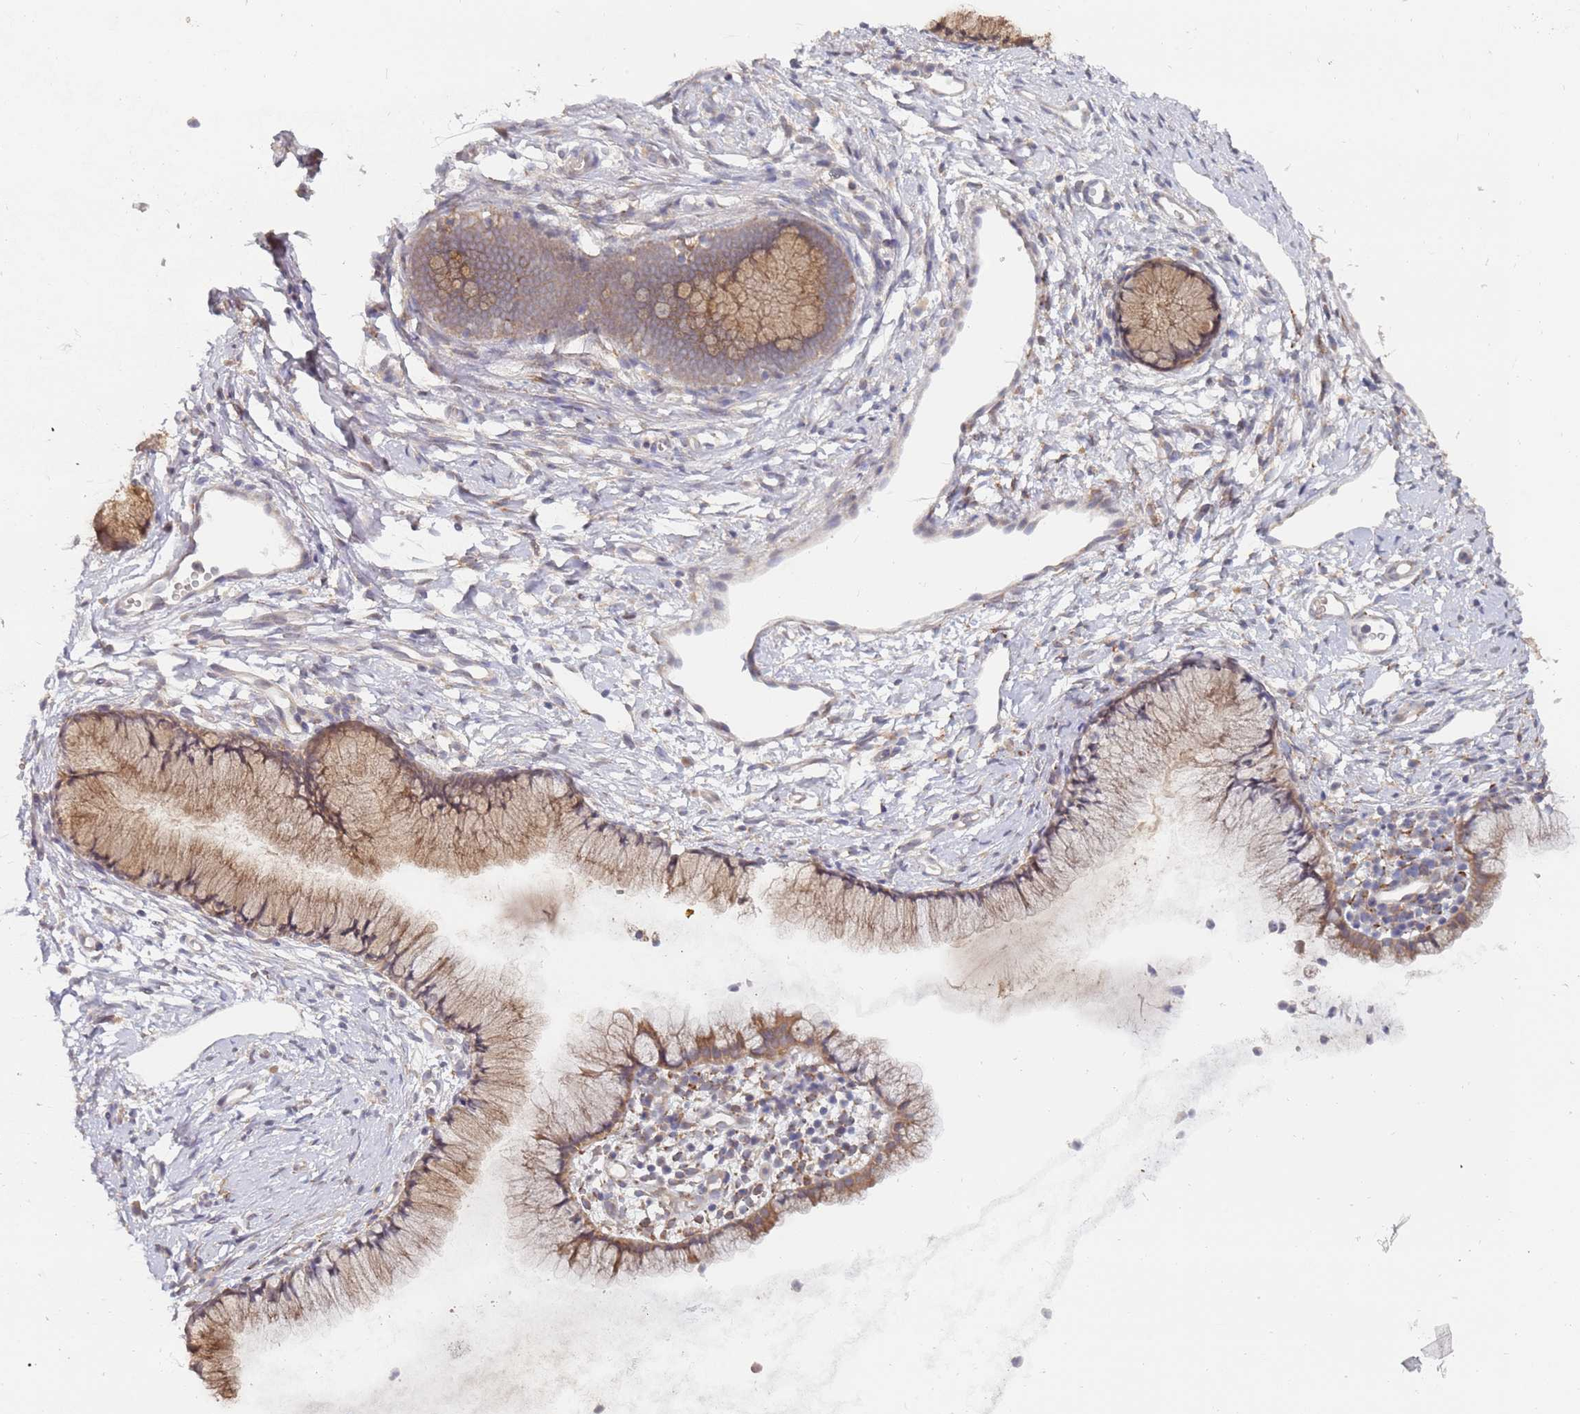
{"staining": {"intensity": "weak", "quantity": ">75%", "location": "cytoplasmic/membranous"}, "tissue": "cervix", "cell_type": "Glandular cells", "image_type": "normal", "snomed": [{"axis": "morphology", "description": "Normal tissue, NOS"}, {"axis": "topography", "description": "Cervix"}], "caption": "Immunohistochemistry (IHC) (DAB (3,3'-diaminobenzidine)) staining of benign cervix demonstrates weak cytoplasmic/membranous protein staining in about >75% of glandular cells.", "gene": "VRK2", "patient": {"sex": "female", "age": 40}}